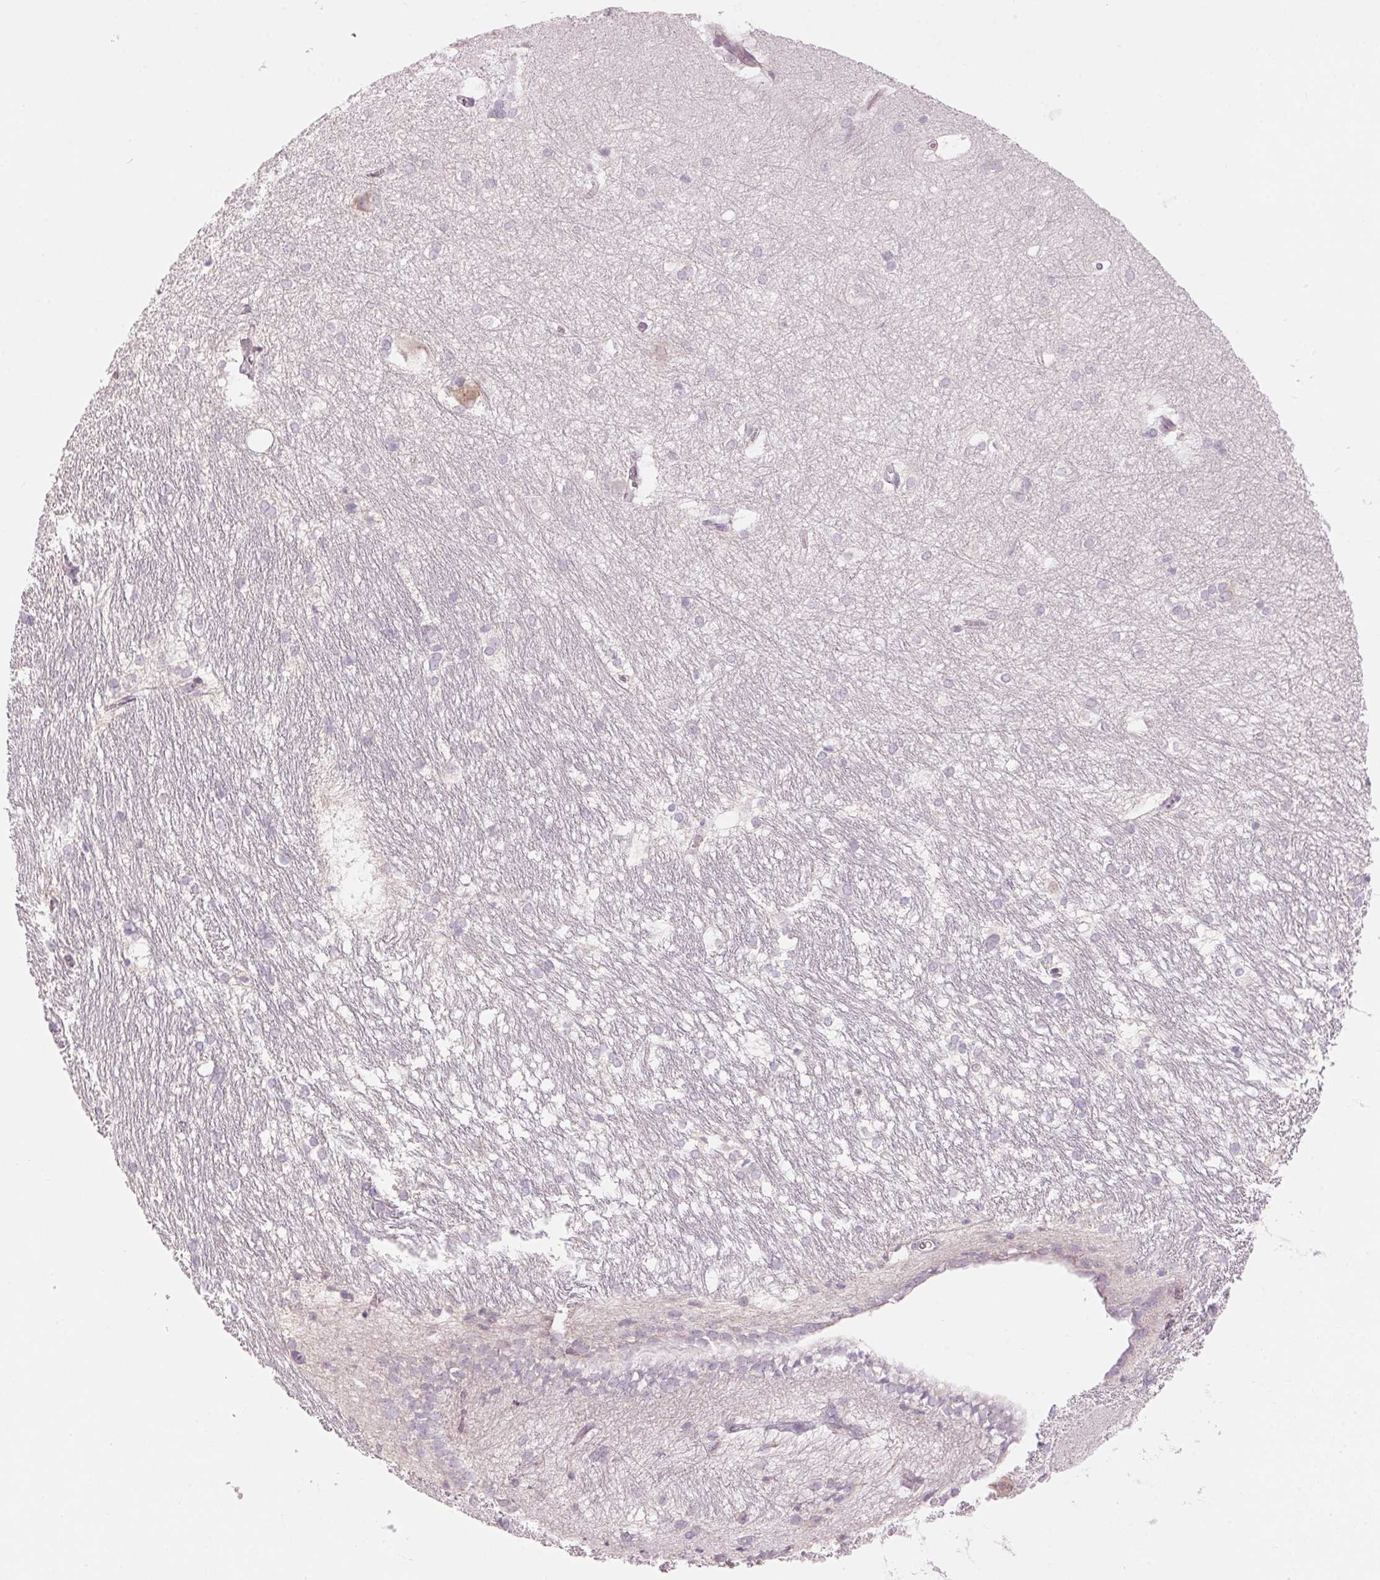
{"staining": {"intensity": "negative", "quantity": "none", "location": "none"}, "tissue": "hippocampus", "cell_type": "Glial cells", "image_type": "normal", "snomed": [{"axis": "morphology", "description": "Normal tissue, NOS"}, {"axis": "topography", "description": "Cerebral cortex"}, {"axis": "topography", "description": "Hippocampus"}], "caption": "An IHC image of unremarkable hippocampus is shown. There is no staining in glial cells of hippocampus.", "gene": "GNMT", "patient": {"sex": "female", "age": 19}}